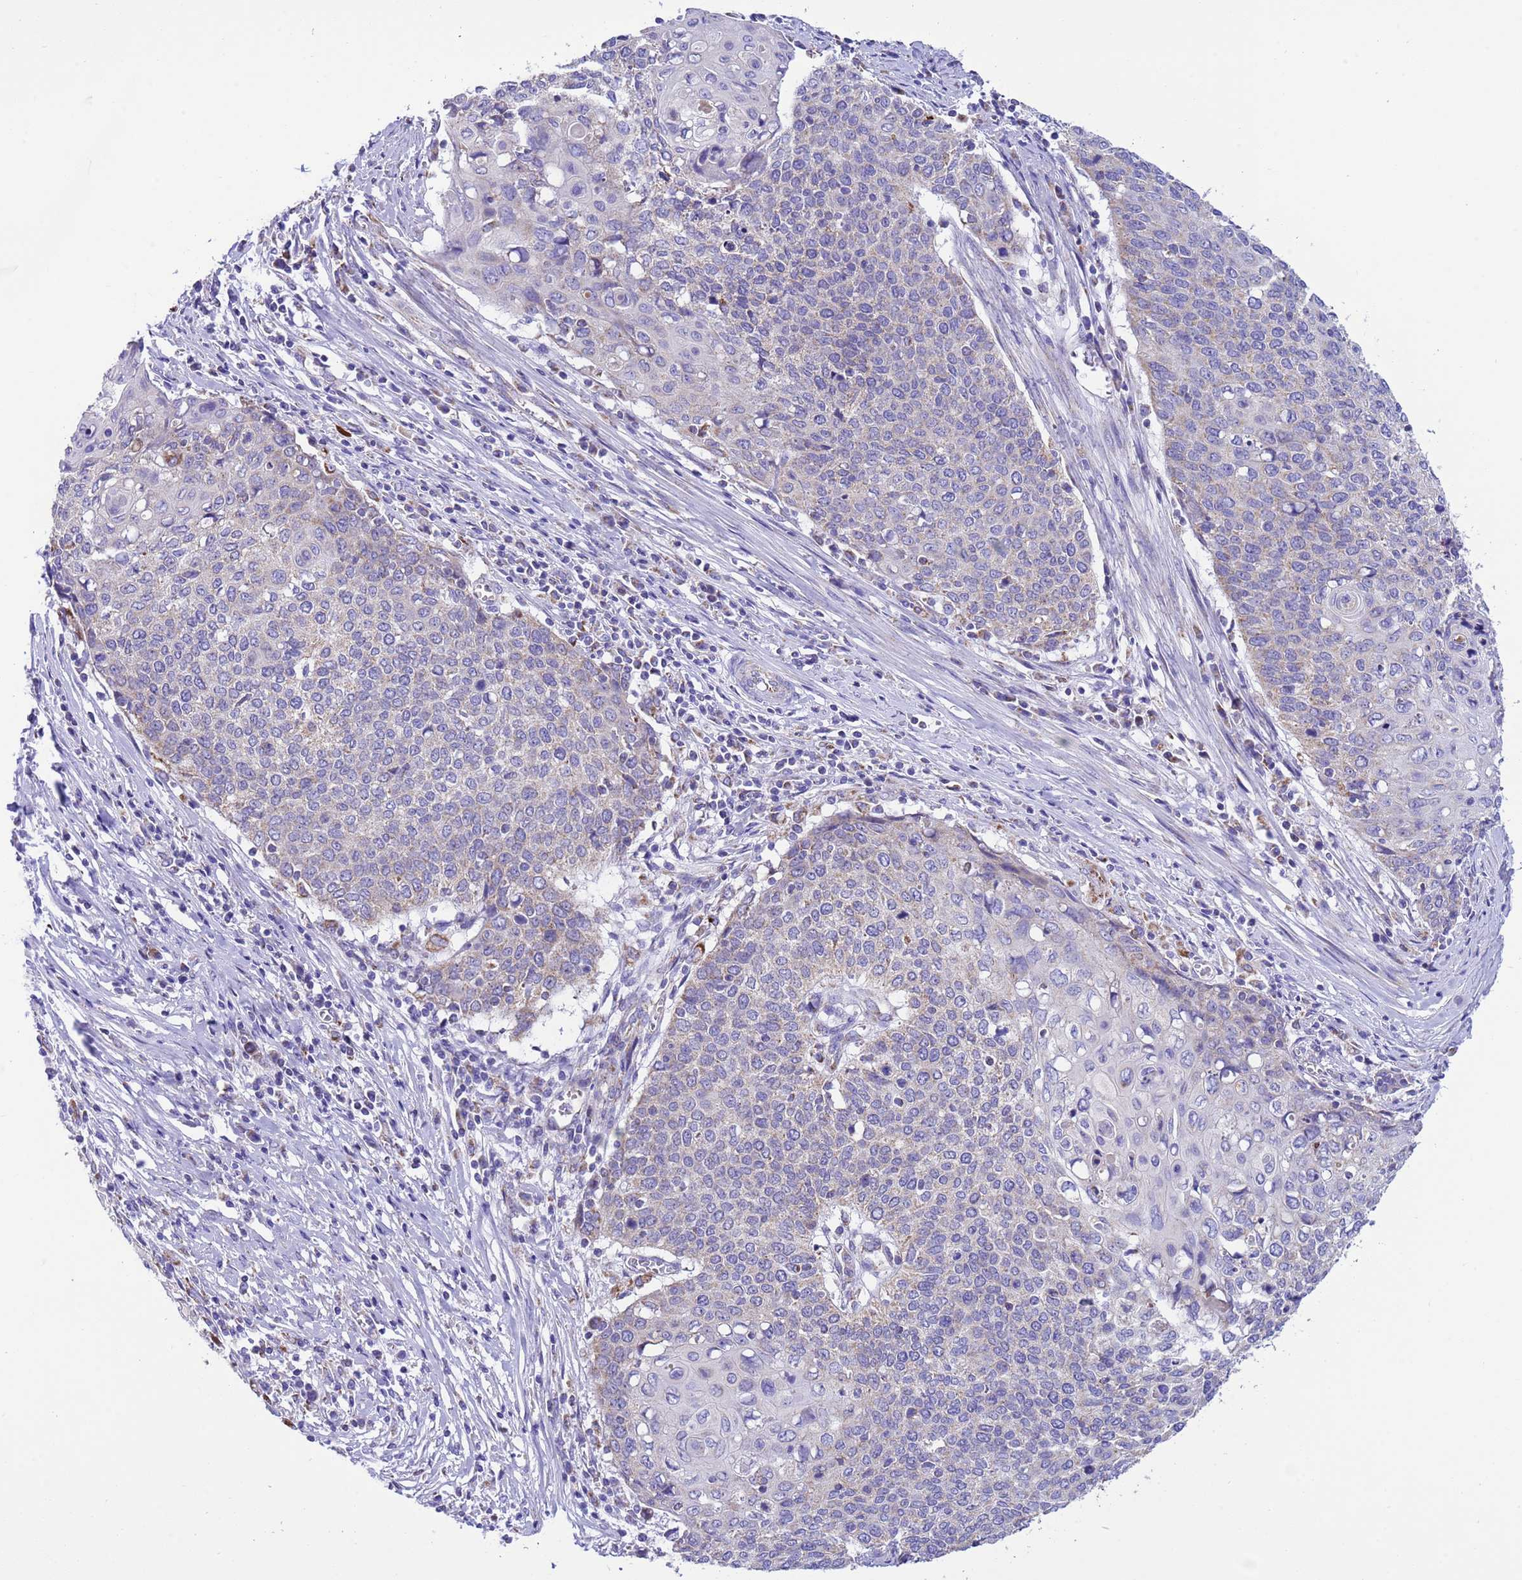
{"staining": {"intensity": "negative", "quantity": "none", "location": "none"}, "tissue": "cervical cancer", "cell_type": "Tumor cells", "image_type": "cancer", "snomed": [{"axis": "morphology", "description": "Squamous cell carcinoma, NOS"}, {"axis": "topography", "description": "Cervix"}], "caption": "DAB immunohistochemical staining of human cervical squamous cell carcinoma reveals no significant positivity in tumor cells.", "gene": "CCDC191", "patient": {"sex": "female", "age": 39}}